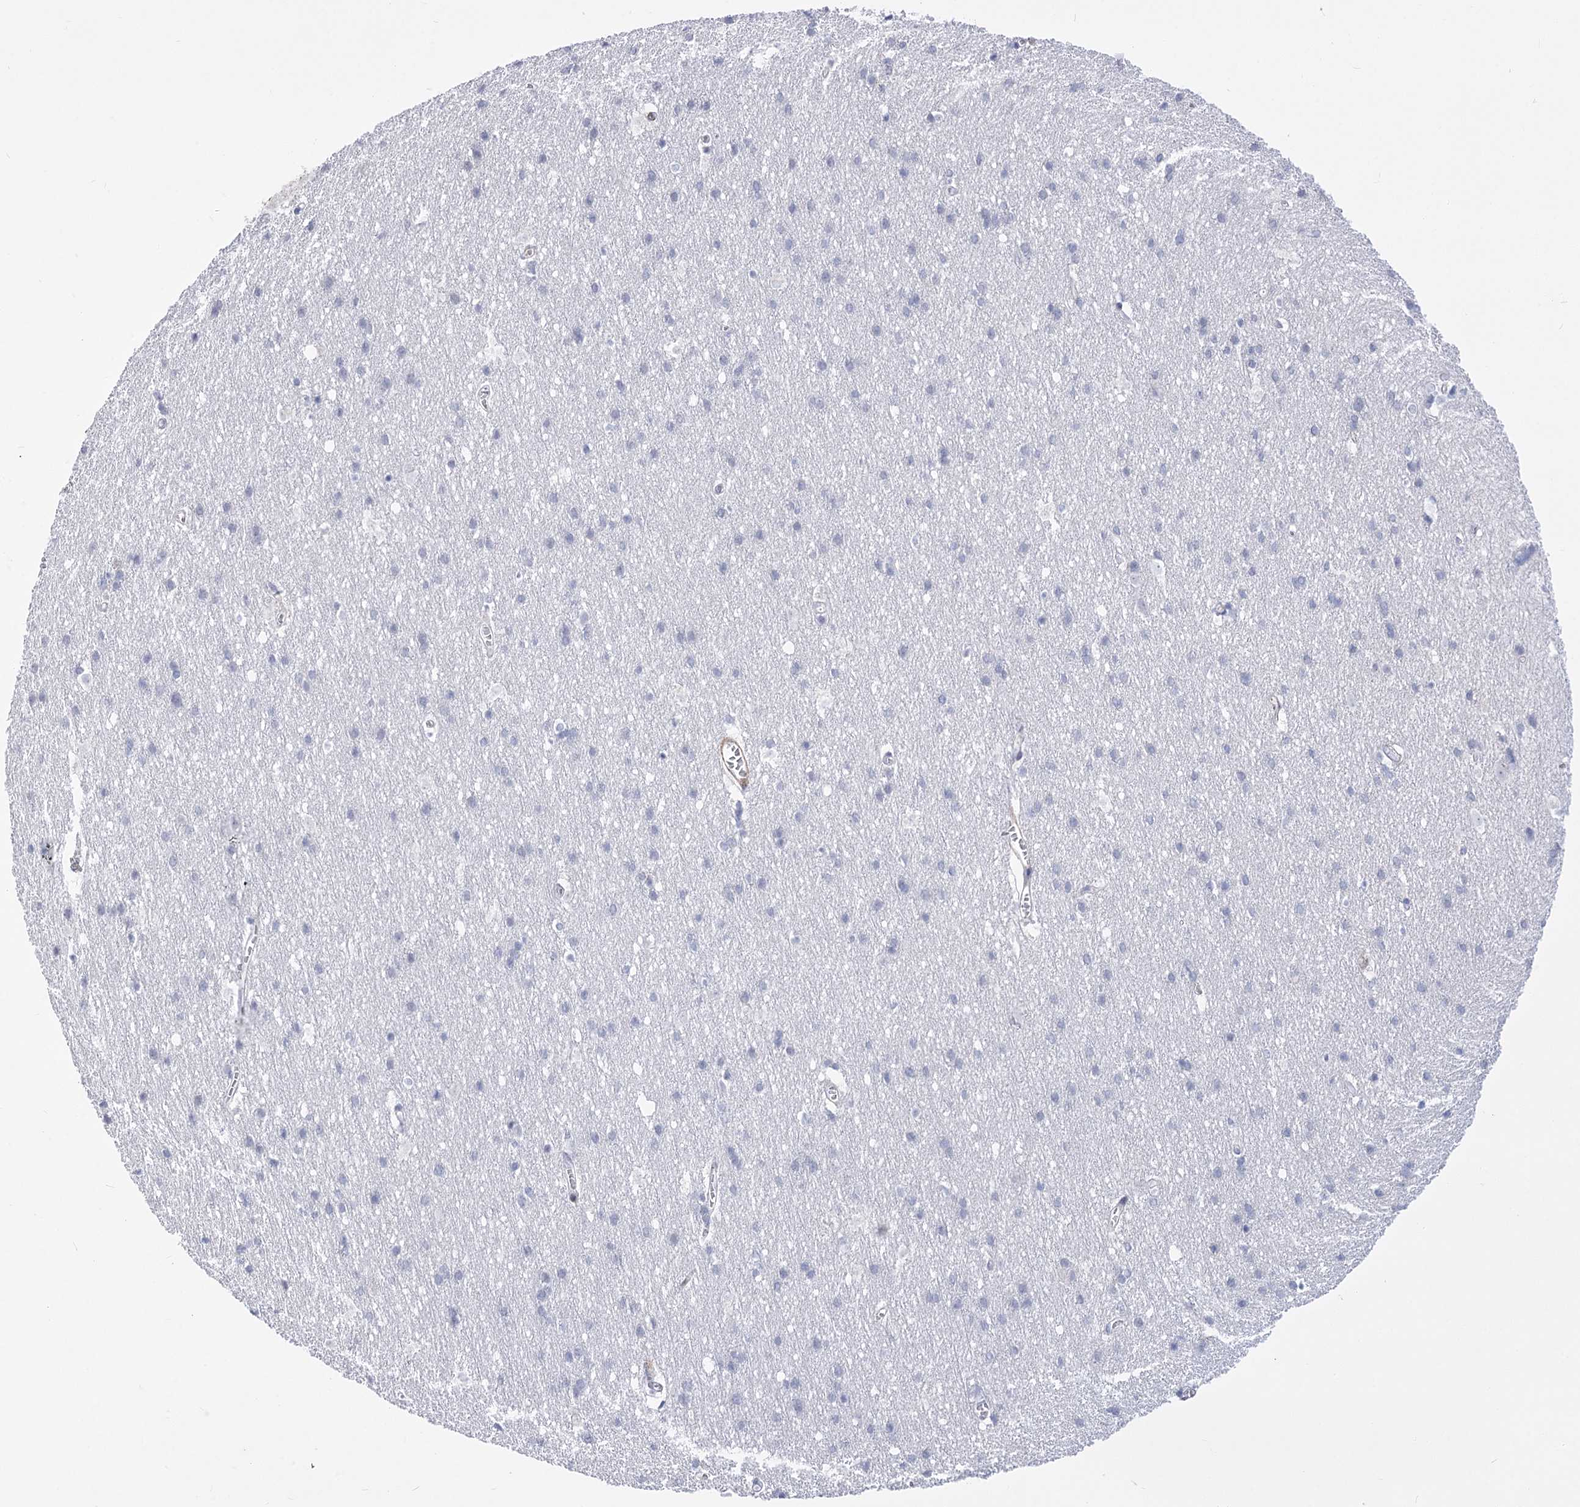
{"staining": {"intensity": "moderate", "quantity": ">75%", "location": "cytoplasmic/membranous"}, "tissue": "cerebral cortex", "cell_type": "Endothelial cells", "image_type": "normal", "snomed": [{"axis": "morphology", "description": "Normal tissue, NOS"}, {"axis": "topography", "description": "Cerebral cortex"}], "caption": "Human cerebral cortex stained for a protein (brown) displays moderate cytoplasmic/membranous positive staining in about >75% of endothelial cells.", "gene": "ANKRD23", "patient": {"sex": "male", "age": 54}}